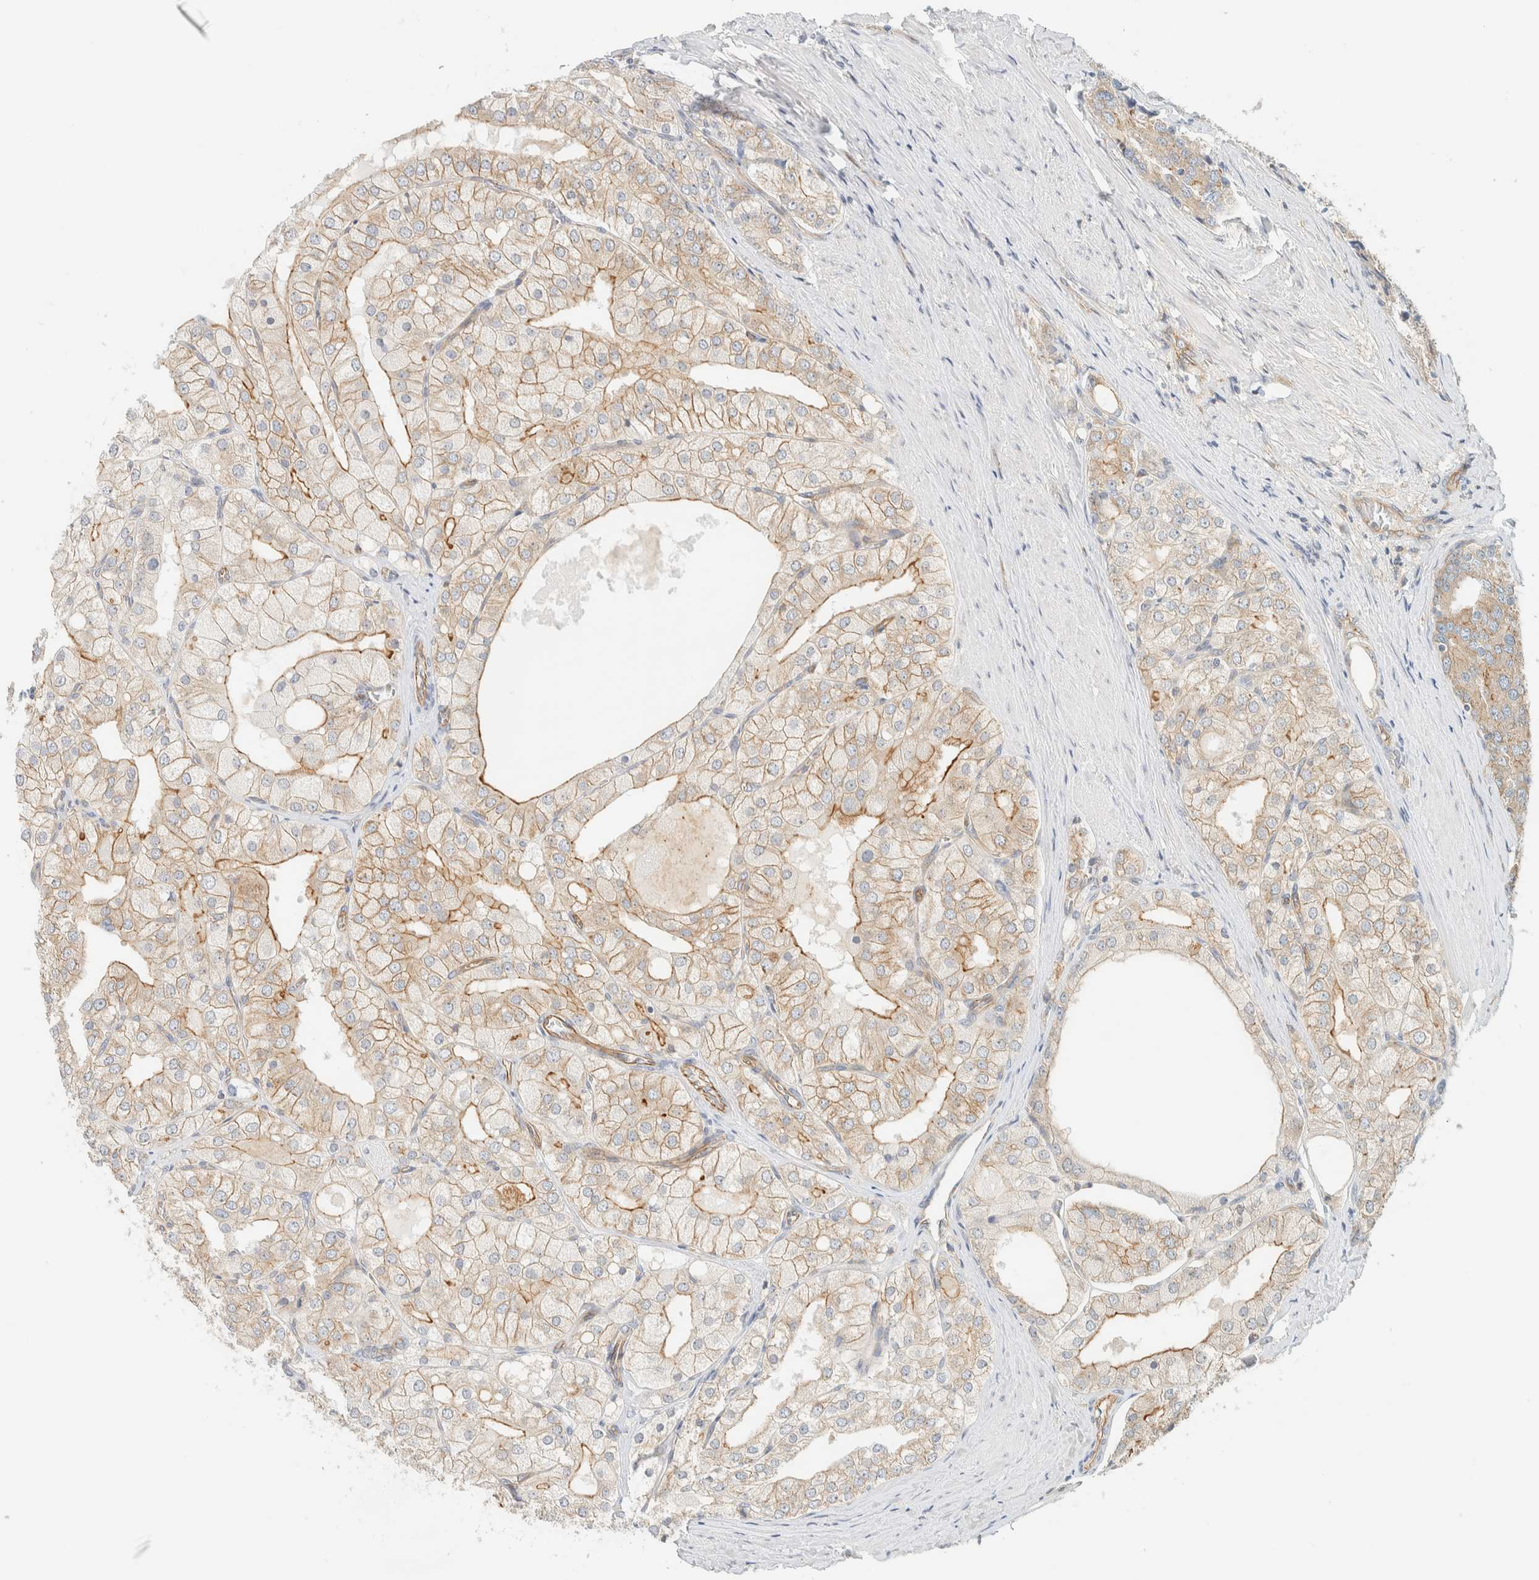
{"staining": {"intensity": "moderate", "quantity": ">75%", "location": "cytoplasmic/membranous"}, "tissue": "prostate cancer", "cell_type": "Tumor cells", "image_type": "cancer", "snomed": [{"axis": "morphology", "description": "Adenocarcinoma, High grade"}, {"axis": "topography", "description": "Prostate"}], "caption": "This micrograph displays immunohistochemistry staining of prostate cancer, with medium moderate cytoplasmic/membranous expression in approximately >75% of tumor cells.", "gene": "LIMA1", "patient": {"sex": "male", "age": 50}}